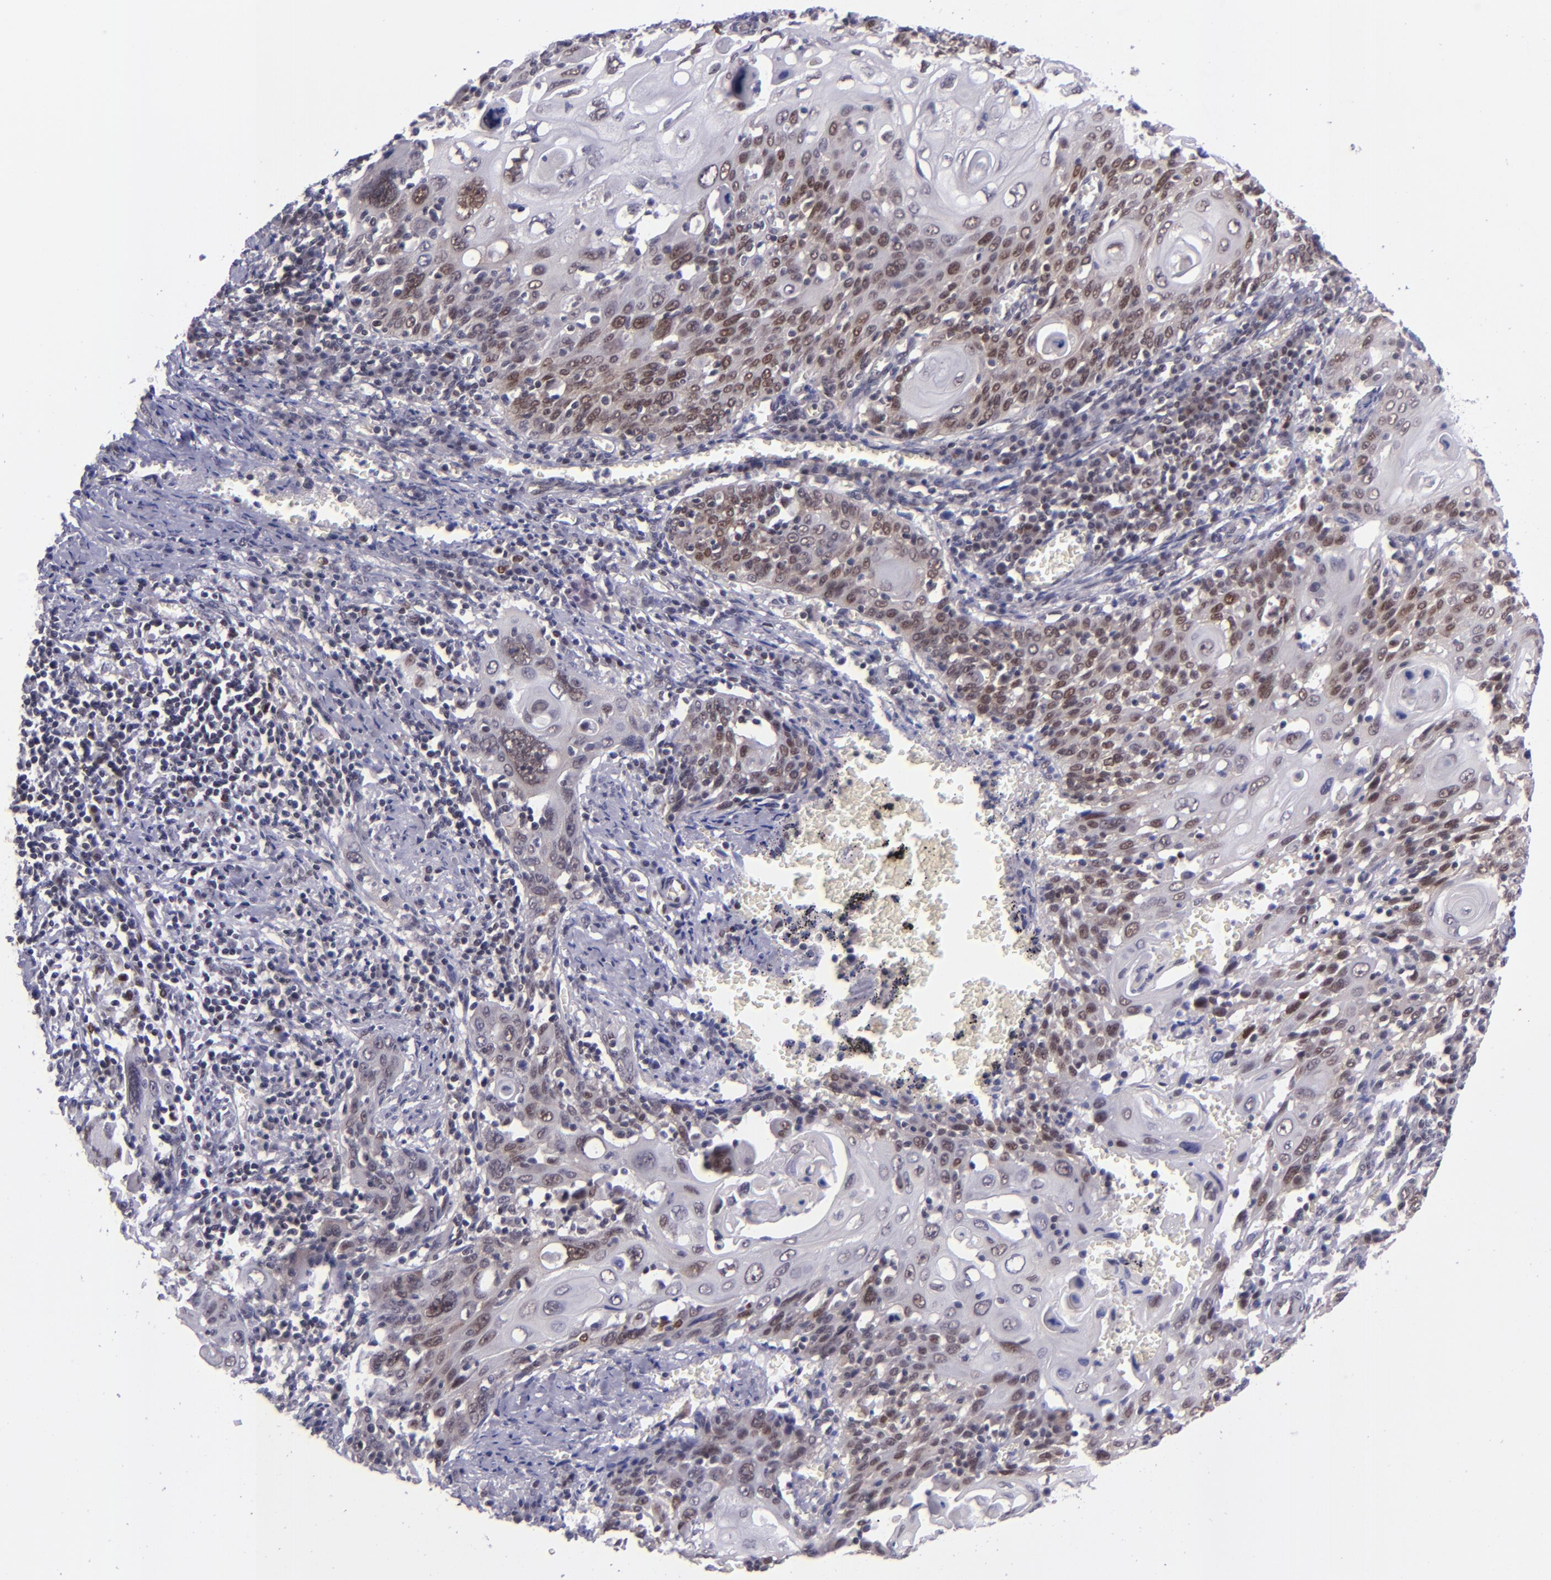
{"staining": {"intensity": "weak", "quantity": "25%-75%", "location": "cytoplasmic/membranous,nuclear"}, "tissue": "cervical cancer", "cell_type": "Tumor cells", "image_type": "cancer", "snomed": [{"axis": "morphology", "description": "Squamous cell carcinoma, NOS"}, {"axis": "topography", "description": "Cervix"}], "caption": "Protein expression analysis of human cervical cancer reveals weak cytoplasmic/membranous and nuclear expression in approximately 25%-75% of tumor cells. (brown staining indicates protein expression, while blue staining denotes nuclei).", "gene": "BAG1", "patient": {"sex": "female", "age": 54}}